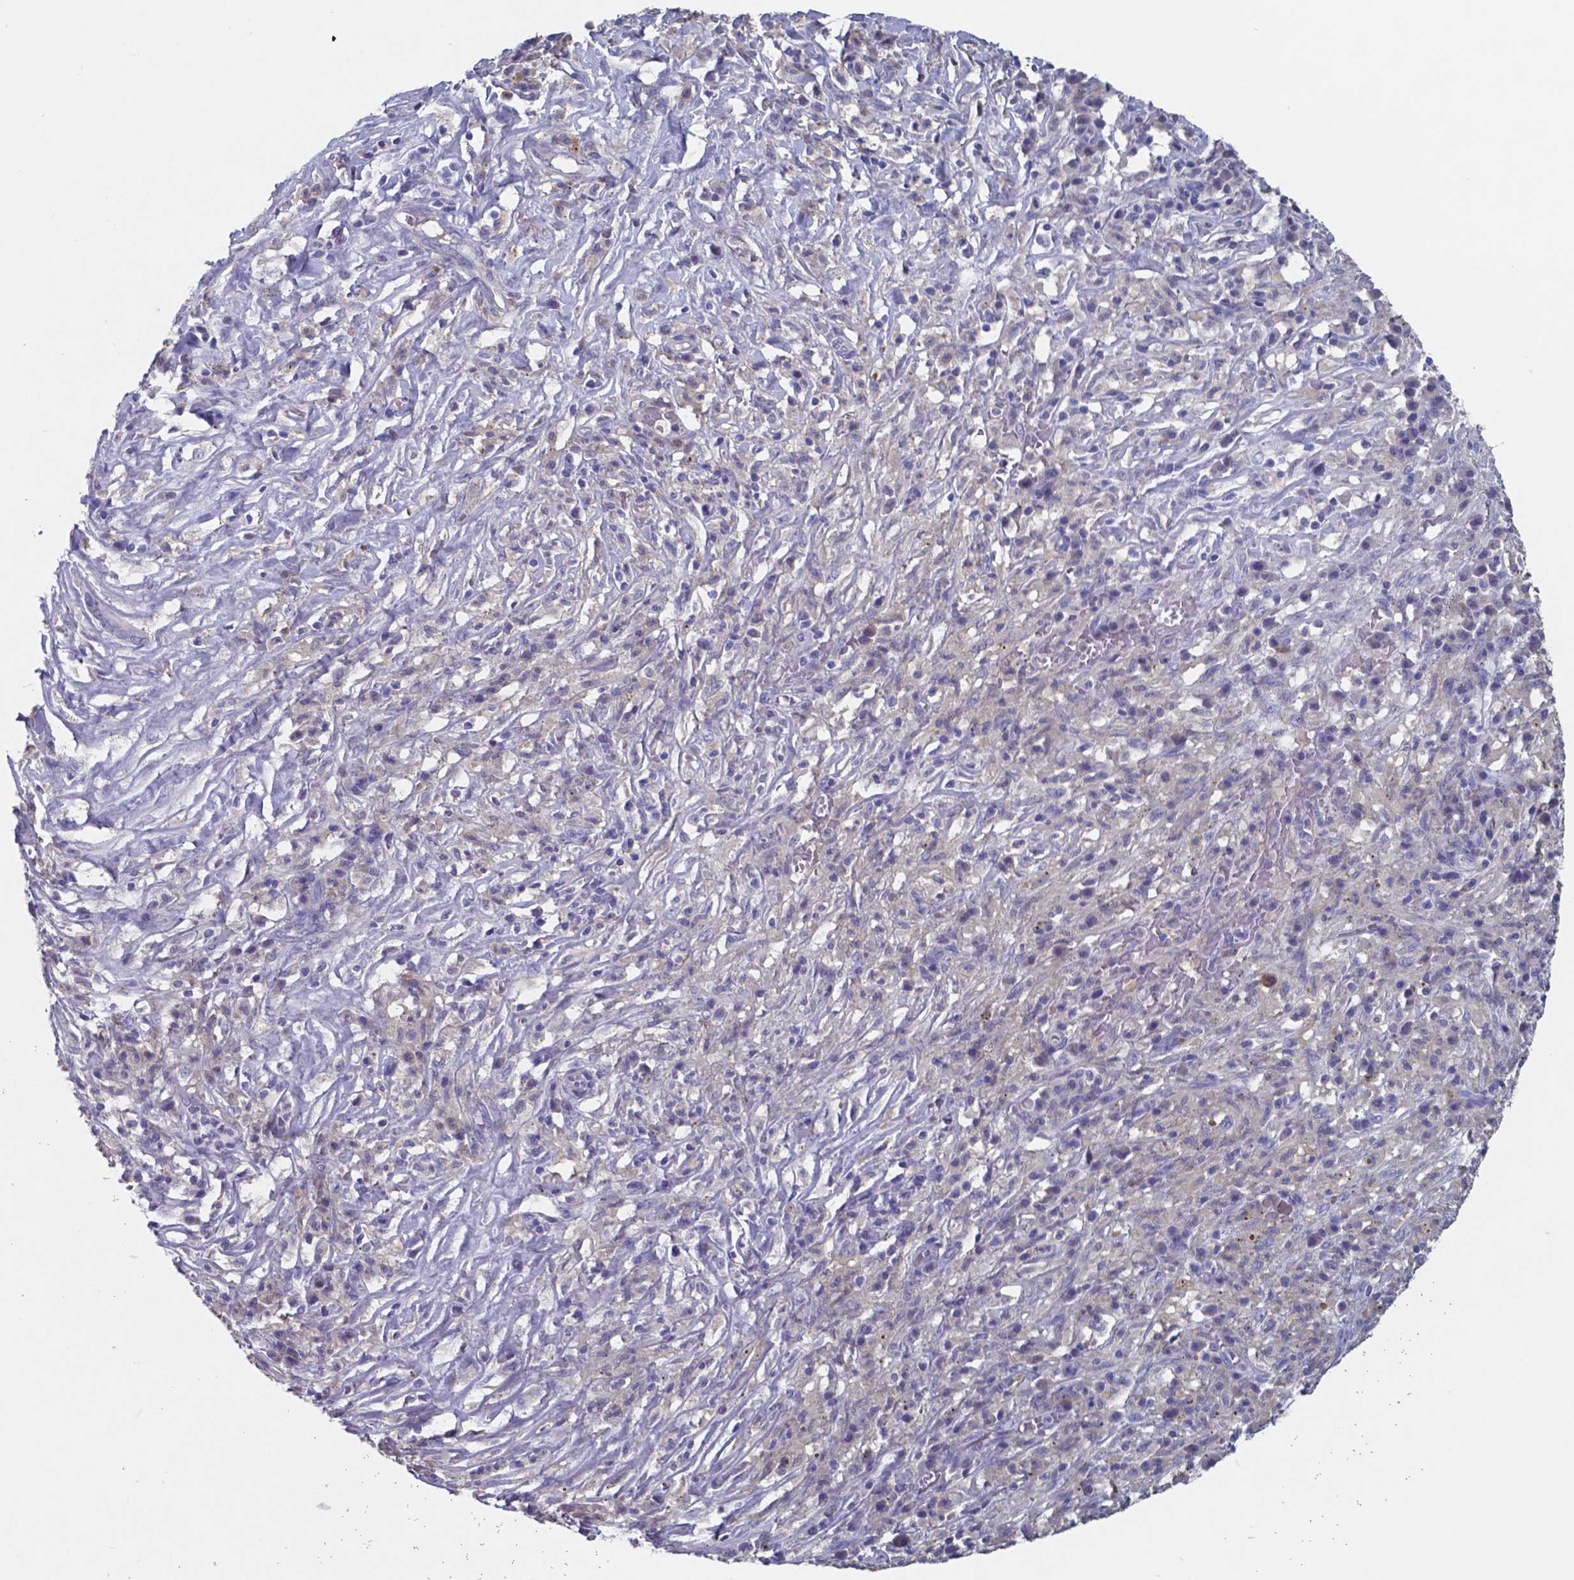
{"staining": {"intensity": "negative", "quantity": "none", "location": "none"}, "tissue": "melanoma", "cell_type": "Tumor cells", "image_type": "cancer", "snomed": [{"axis": "morphology", "description": "Malignant melanoma, NOS"}, {"axis": "topography", "description": "Skin"}], "caption": "IHC histopathology image of neoplastic tissue: human malignant melanoma stained with DAB (3,3'-diaminobenzidine) reveals no significant protein expression in tumor cells.", "gene": "TTR", "patient": {"sex": "female", "age": 91}}